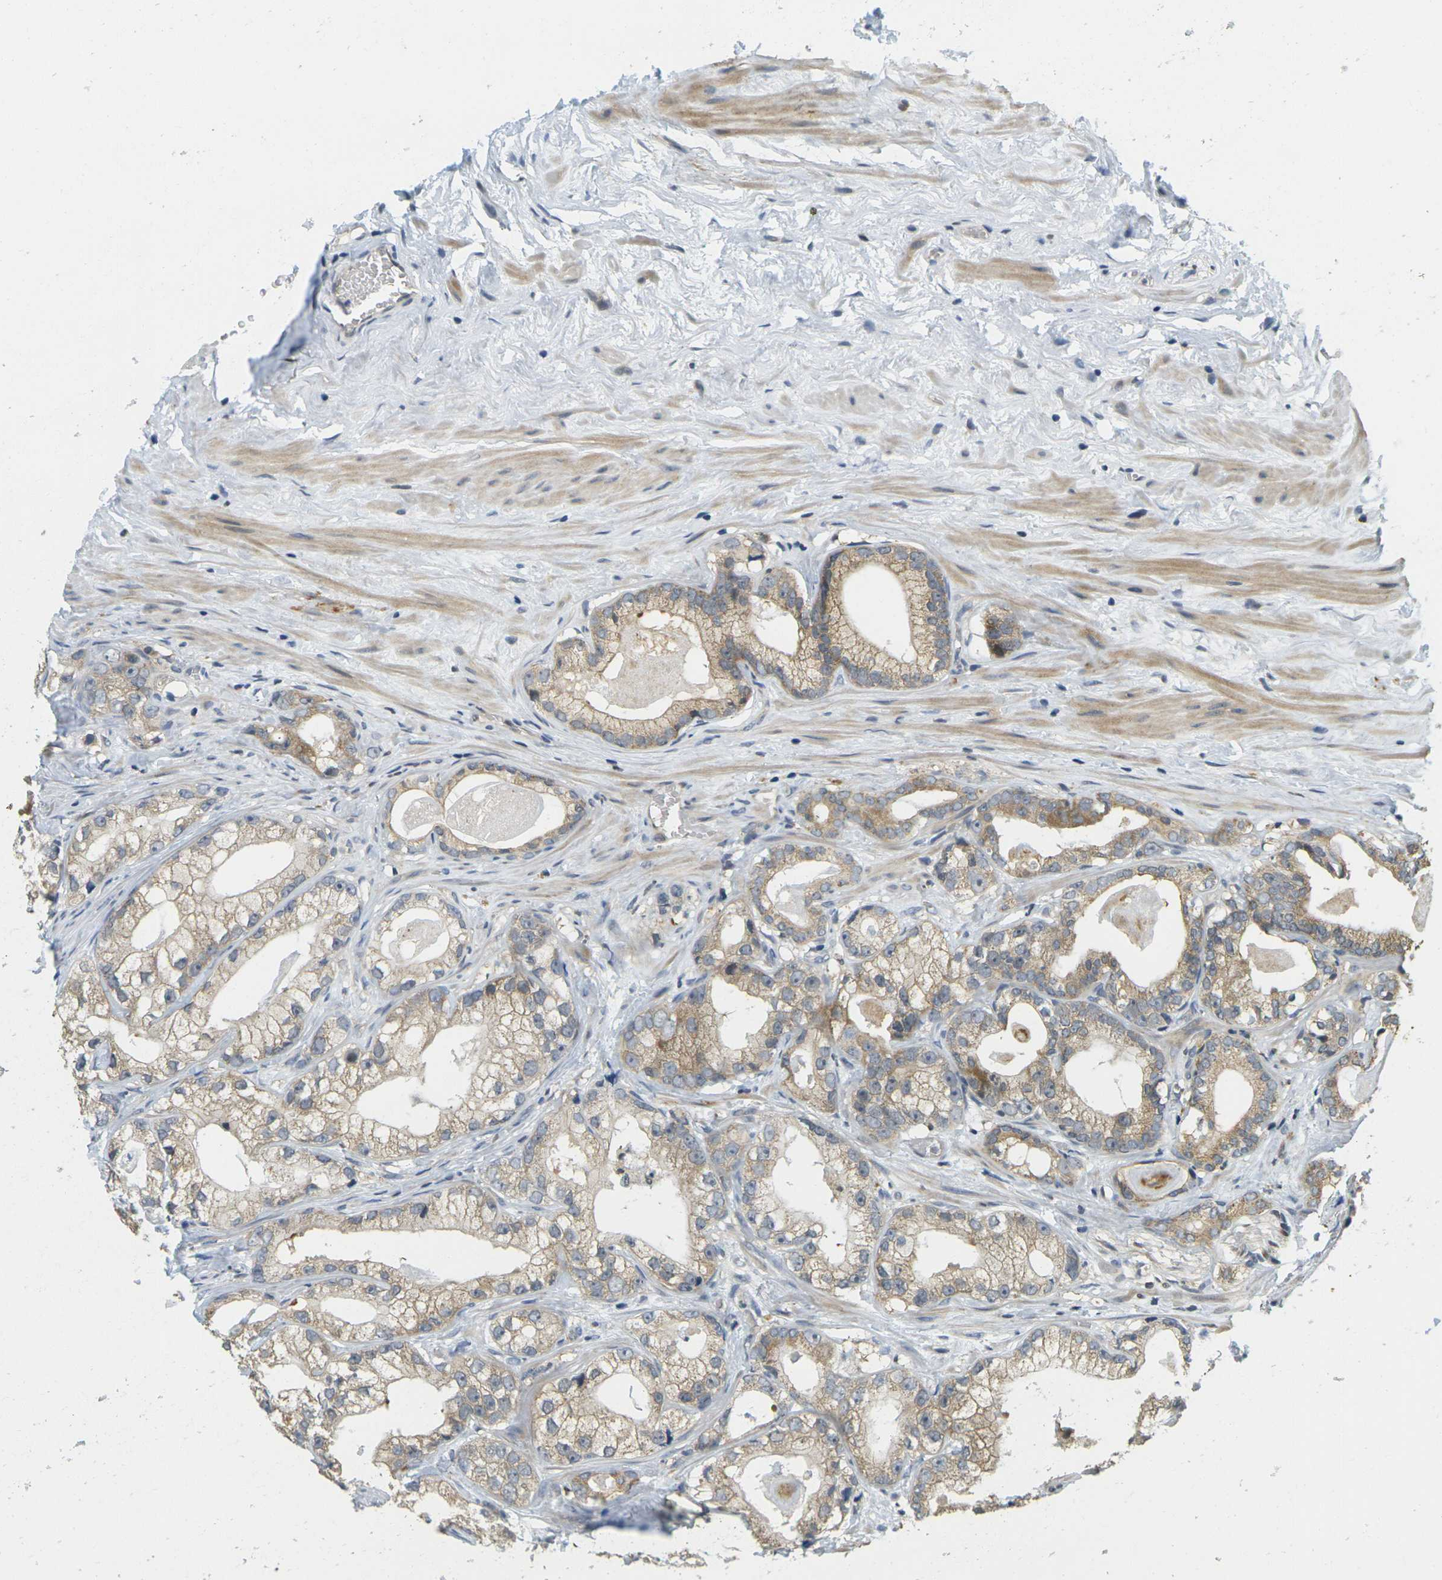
{"staining": {"intensity": "moderate", "quantity": "25%-75%", "location": "cytoplasmic/membranous"}, "tissue": "prostate cancer", "cell_type": "Tumor cells", "image_type": "cancer", "snomed": [{"axis": "morphology", "description": "Adenocarcinoma, Low grade"}, {"axis": "topography", "description": "Prostate"}], "caption": "Moderate cytoplasmic/membranous protein expression is seen in approximately 25%-75% of tumor cells in adenocarcinoma (low-grade) (prostate).", "gene": "KLHL8", "patient": {"sex": "male", "age": 59}}